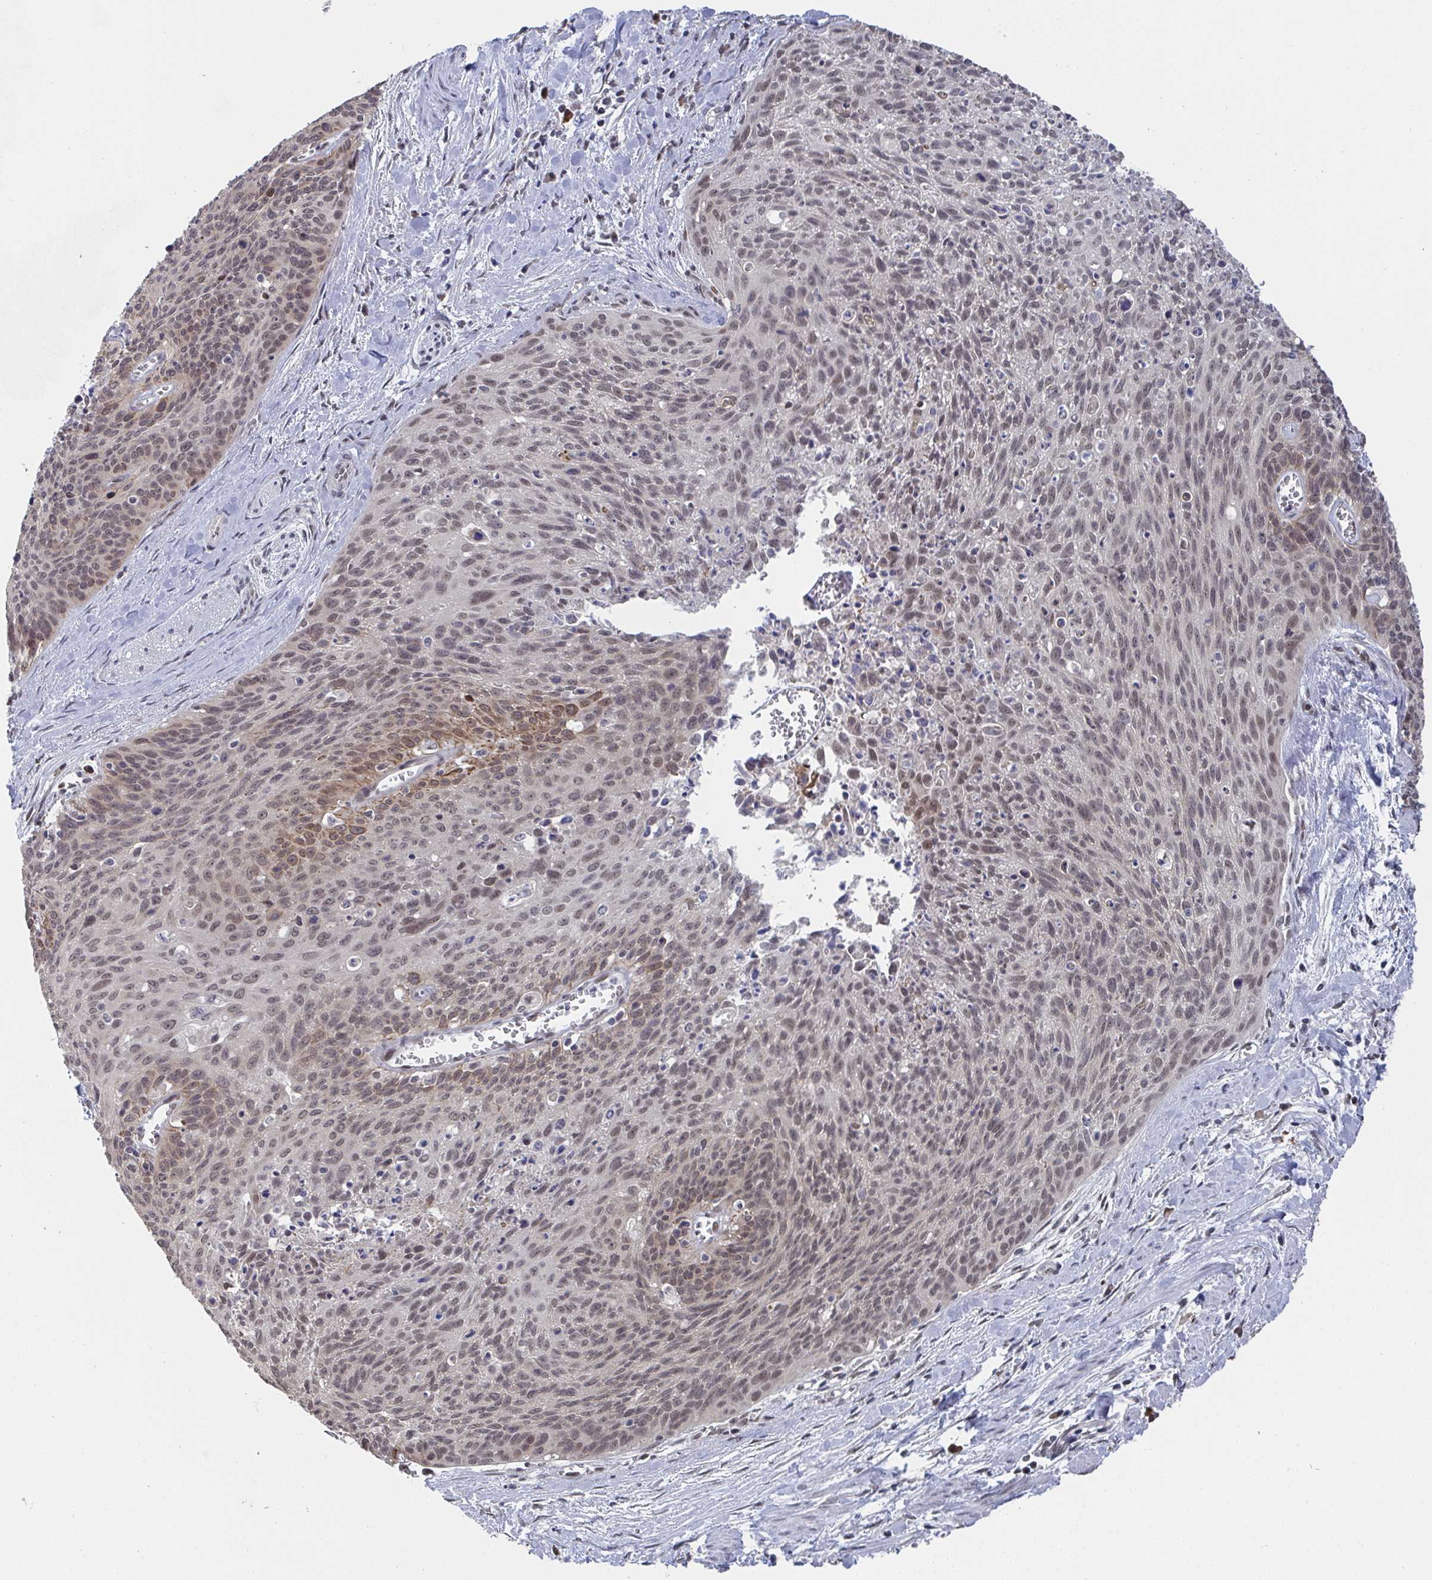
{"staining": {"intensity": "moderate", "quantity": ">75%", "location": "nuclear"}, "tissue": "cervical cancer", "cell_type": "Tumor cells", "image_type": "cancer", "snomed": [{"axis": "morphology", "description": "Squamous cell carcinoma, NOS"}, {"axis": "topography", "description": "Cervix"}], "caption": "Protein analysis of cervical cancer (squamous cell carcinoma) tissue exhibits moderate nuclear positivity in about >75% of tumor cells.", "gene": "JMJD1C", "patient": {"sex": "female", "age": 55}}